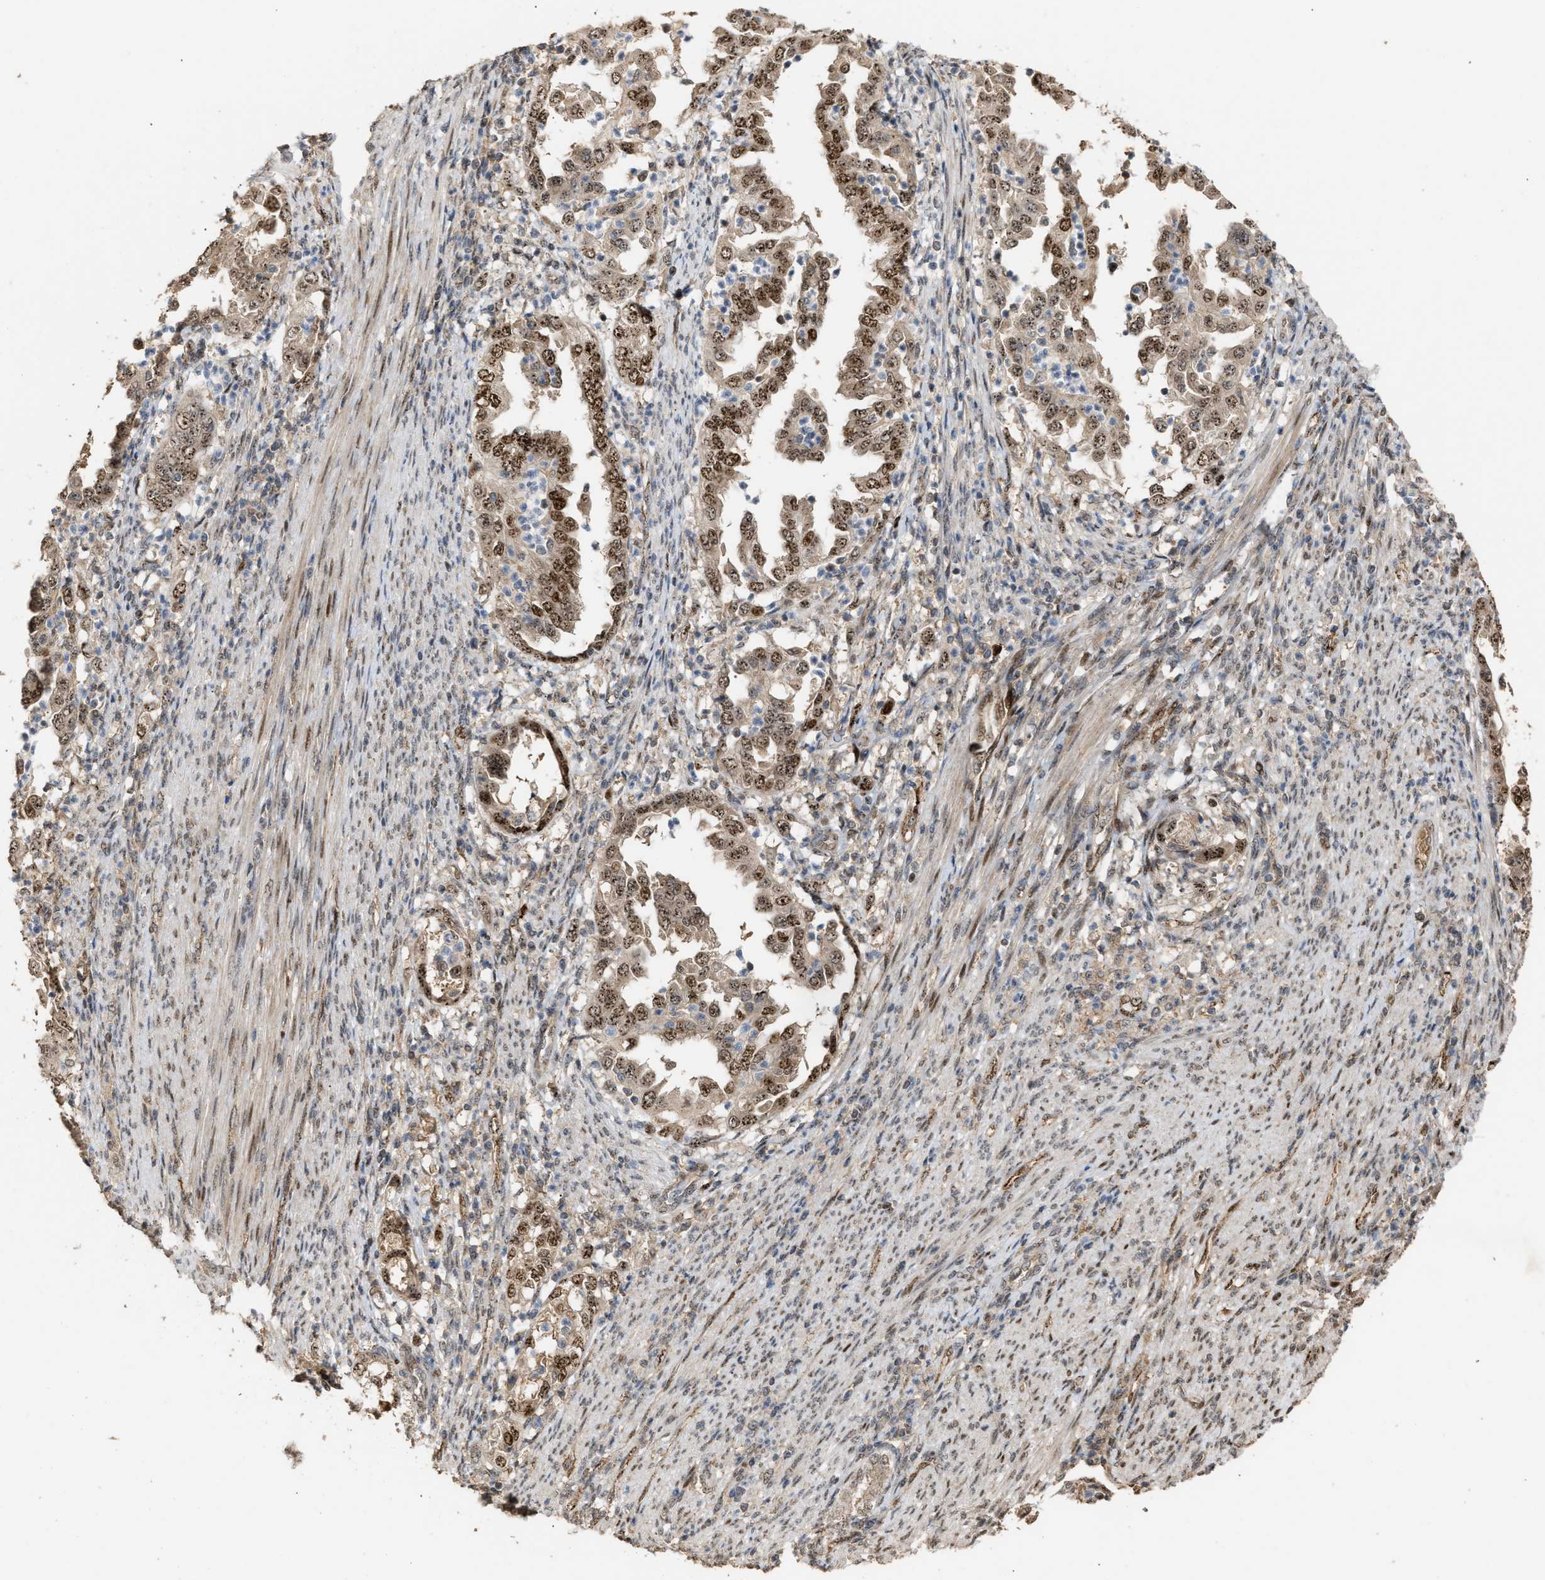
{"staining": {"intensity": "moderate", "quantity": ">75%", "location": "nuclear"}, "tissue": "endometrial cancer", "cell_type": "Tumor cells", "image_type": "cancer", "snomed": [{"axis": "morphology", "description": "Adenocarcinoma, NOS"}, {"axis": "topography", "description": "Endometrium"}], "caption": "A photomicrograph of endometrial adenocarcinoma stained for a protein exhibits moderate nuclear brown staining in tumor cells.", "gene": "ZFAND5", "patient": {"sex": "female", "age": 85}}